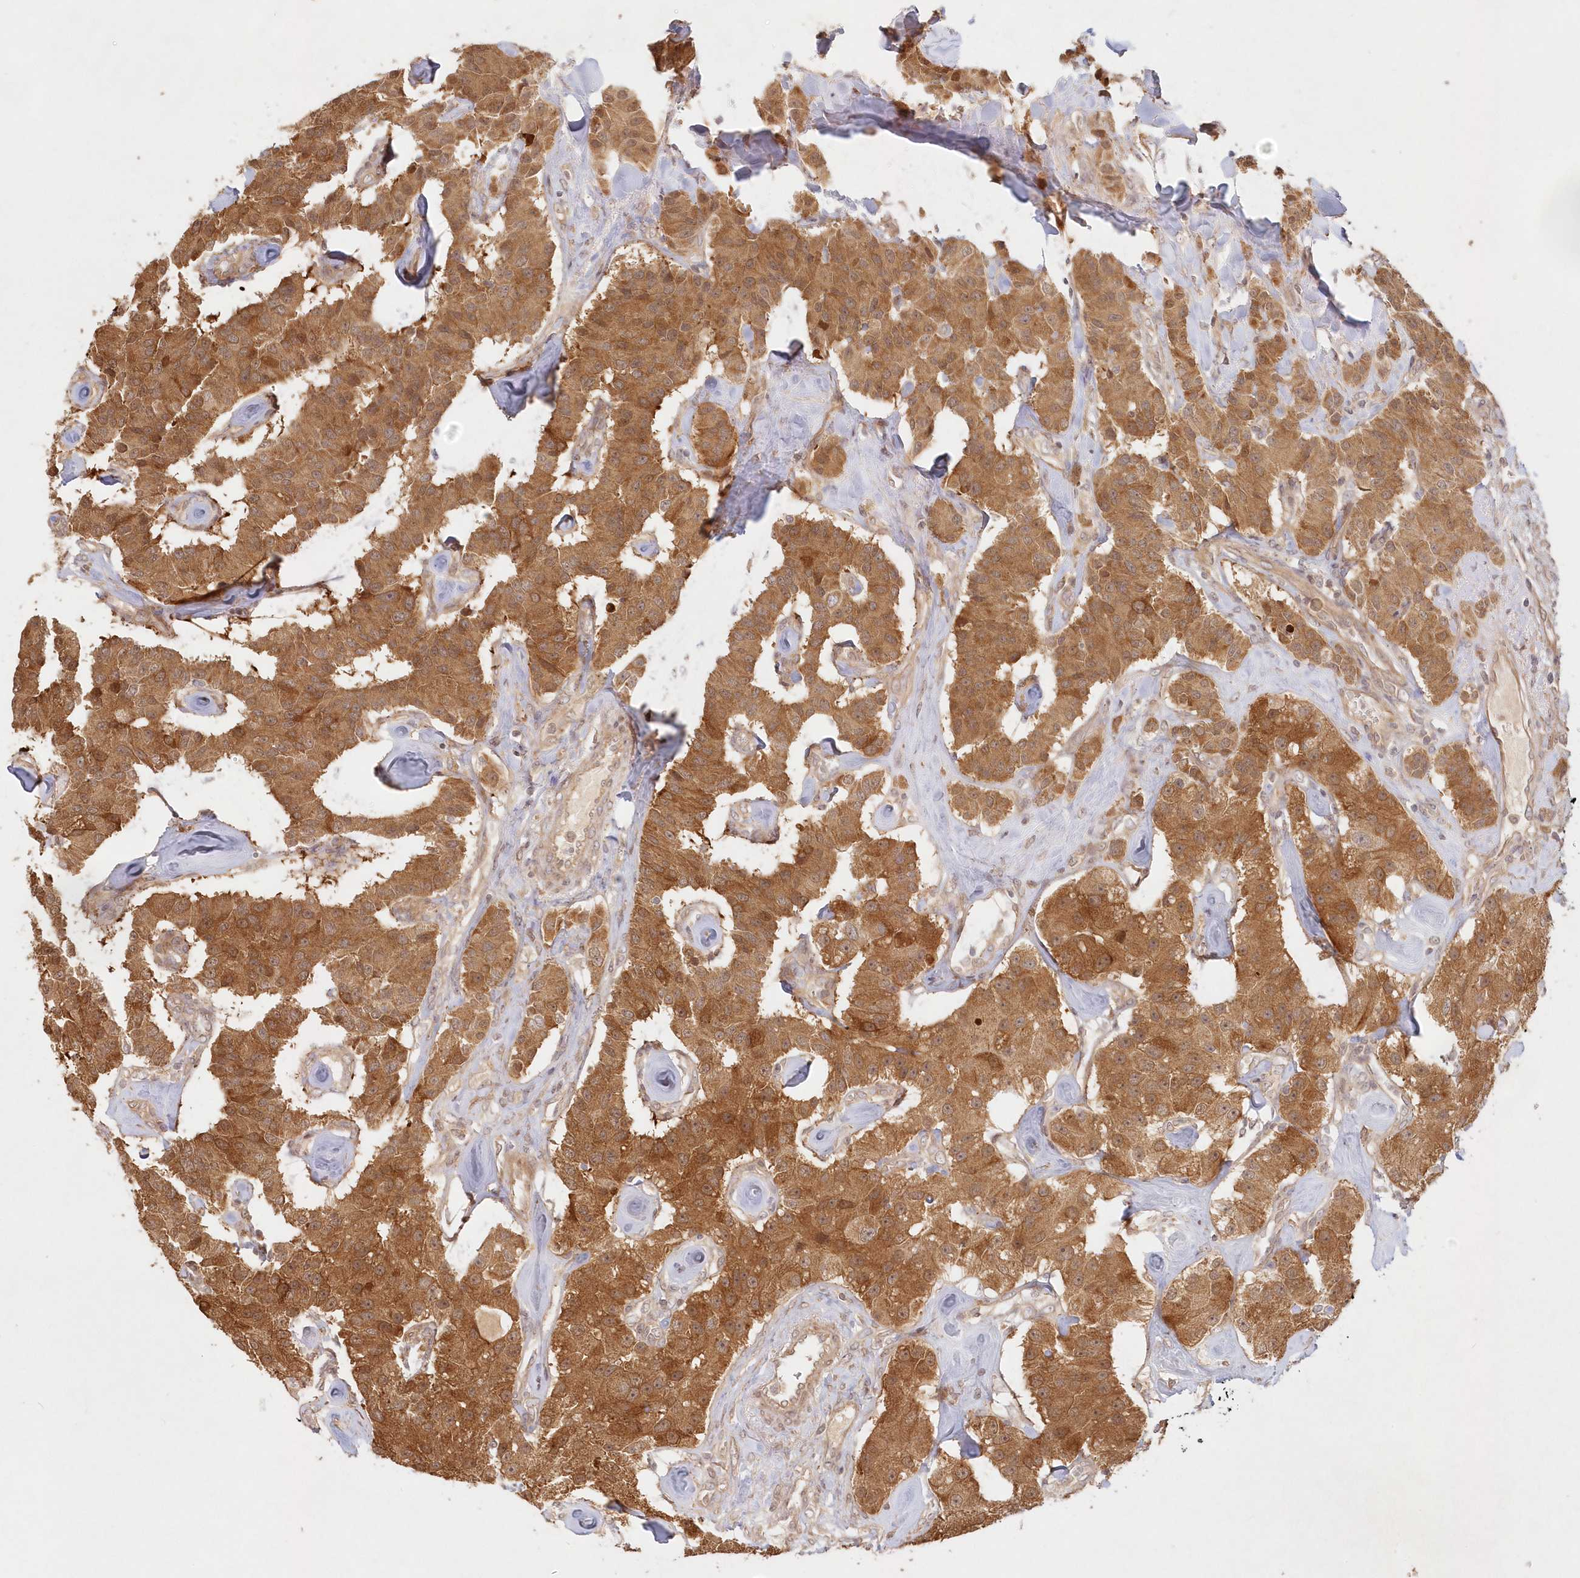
{"staining": {"intensity": "moderate", "quantity": ">75%", "location": "cytoplasmic/membranous"}, "tissue": "carcinoid", "cell_type": "Tumor cells", "image_type": "cancer", "snomed": [{"axis": "morphology", "description": "Carcinoid, malignant, NOS"}, {"axis": "topography", "description": "Pancreas"}], "caption": "This is an image of IHC staining of malignant carcinoid, which shows moderate expression in the cytoplasmic/membranous of tumor cells.", "gene": "KIAA0232", "patient": {"sex": "male", "age": 41}}